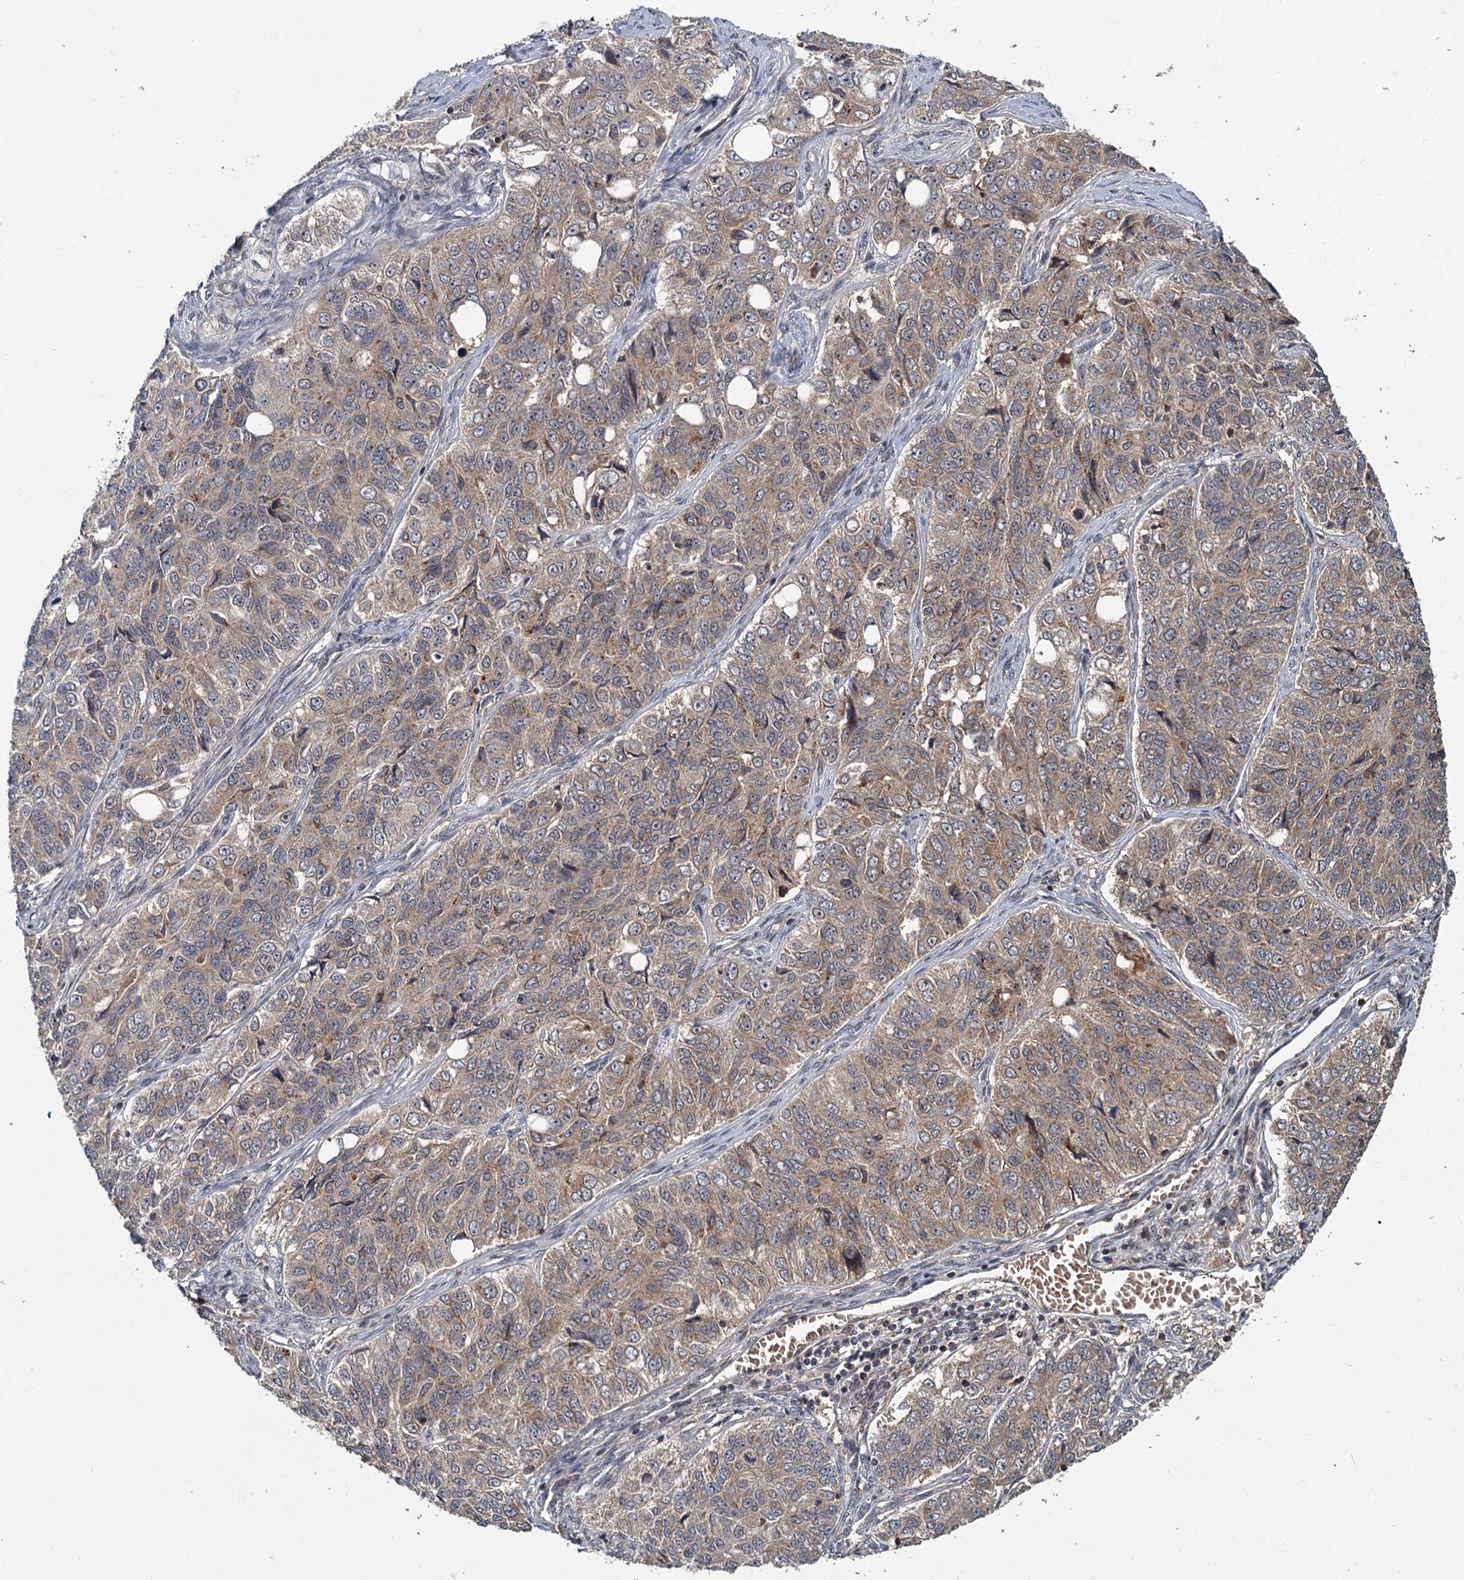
{"staining": {"intensity": "weak", "quantity": "25%-75%", "location": "cytoplasmic/membranous"}, "tissue": "ovarian cancer", "cell_type": "Tumor cells", "image_type": "cancer", "snomed": [{"axis": "morphology", "description": "Carcinoma, endometroid"}, {"axis": "topography", "description": "Ovary"}], "caption": "Immunohistochemical staining of human ovarian endometroid carcinoma reveals weak cytoplasmic/membranous protein expression in about 25%-75% of tumor cells.", "gene": "KANSL2", "patient": {"sex": "female", "age": 51}}